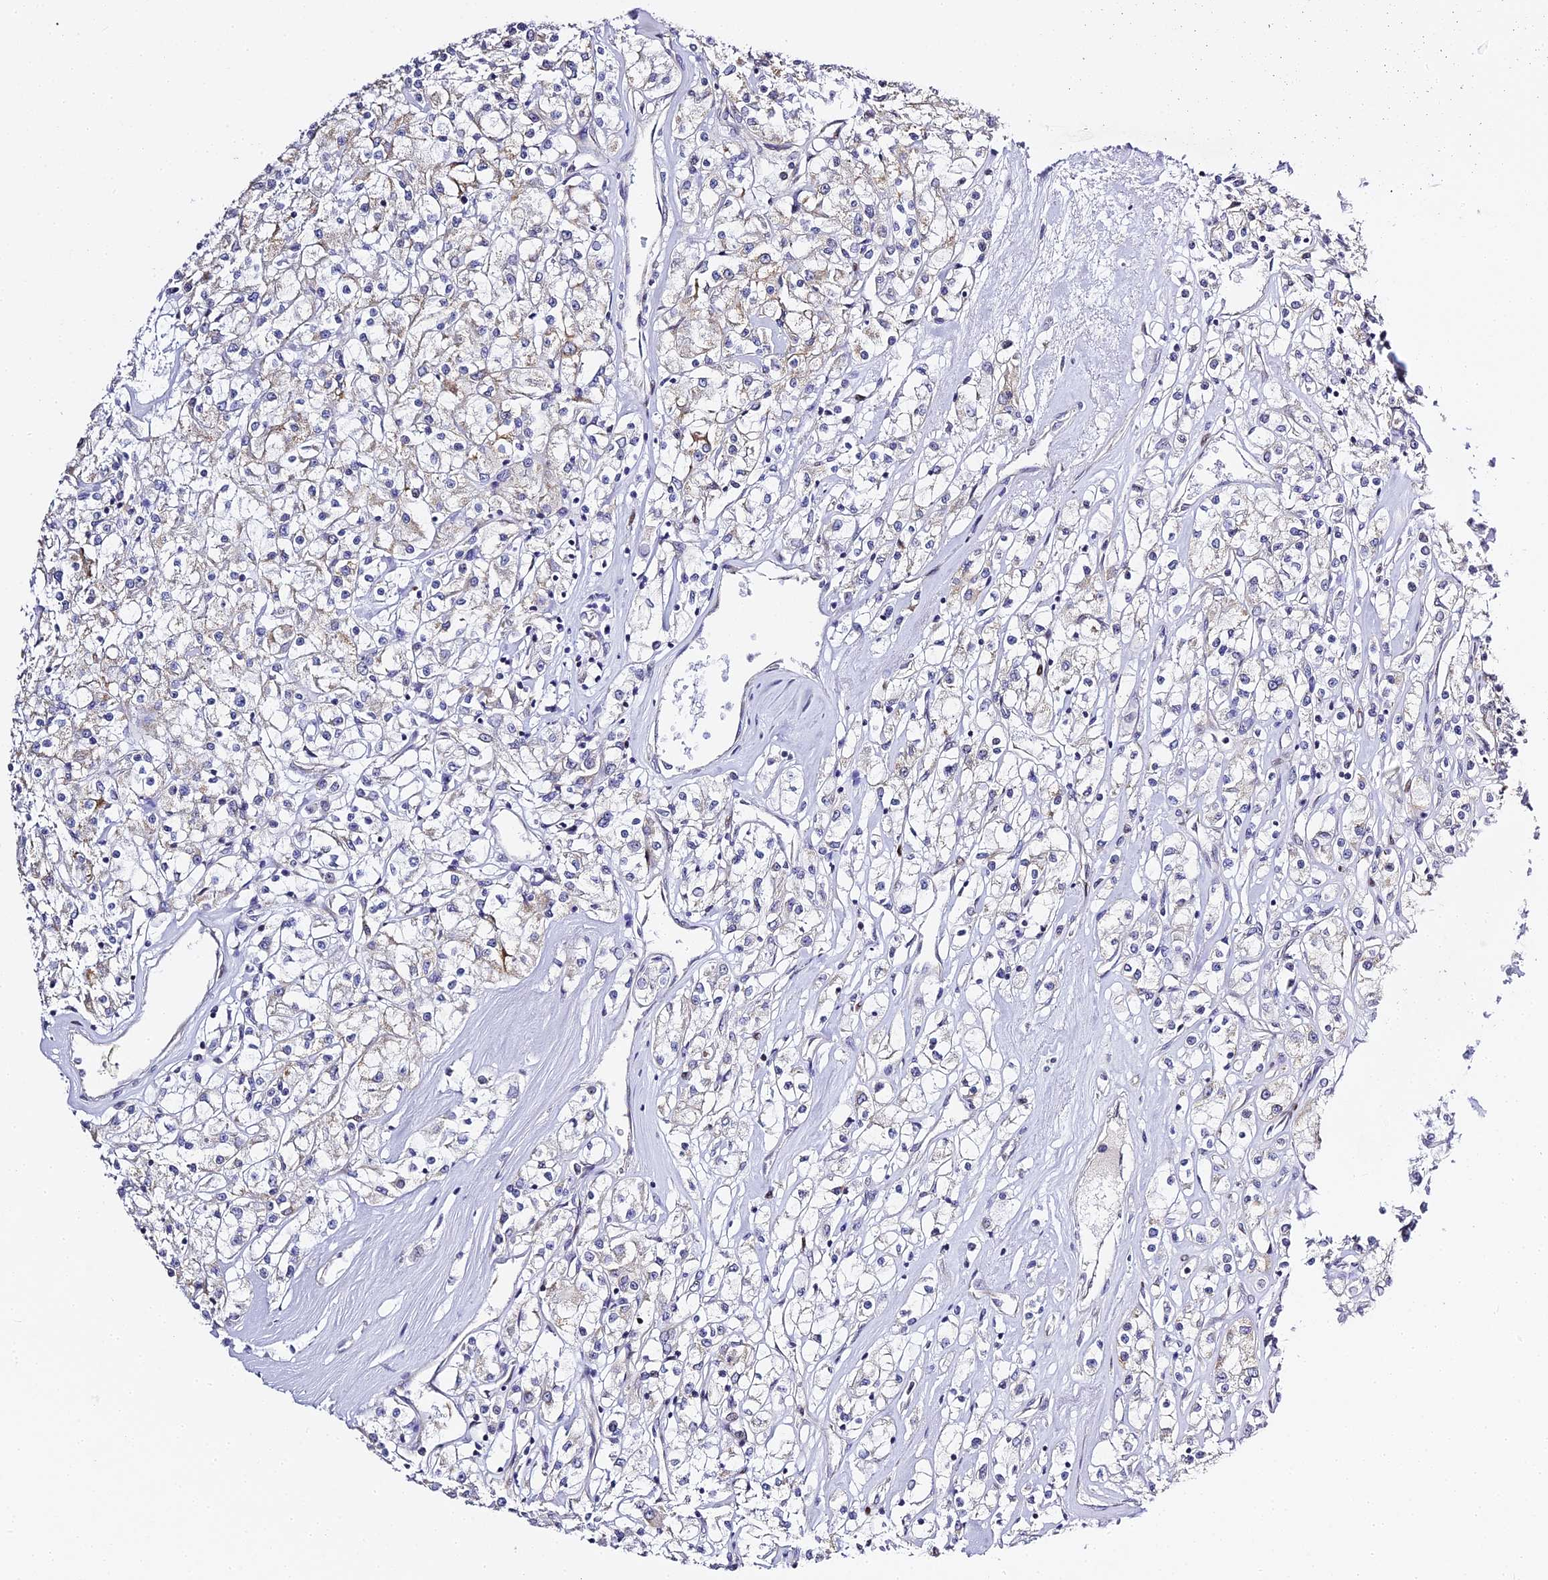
{"staining": {"intensity": "negative", "quantity": "none", "location": "none"}, "tissue": "renal cancer", "cell_type": "Tumor cells", "image_type": "cancer", "snomed": [{"axis": "morphology", "description": "Adenocarcinoma, NOS"}, {"axis": "topography", "description": "Kidney"}], "caption": "Immunohistochemistry (IHC) of renal adenocarcinoma demonstrates no positivity in tumor cells.", "gene": "SERP1", "patient": {"sex": "female", "age": 59}}